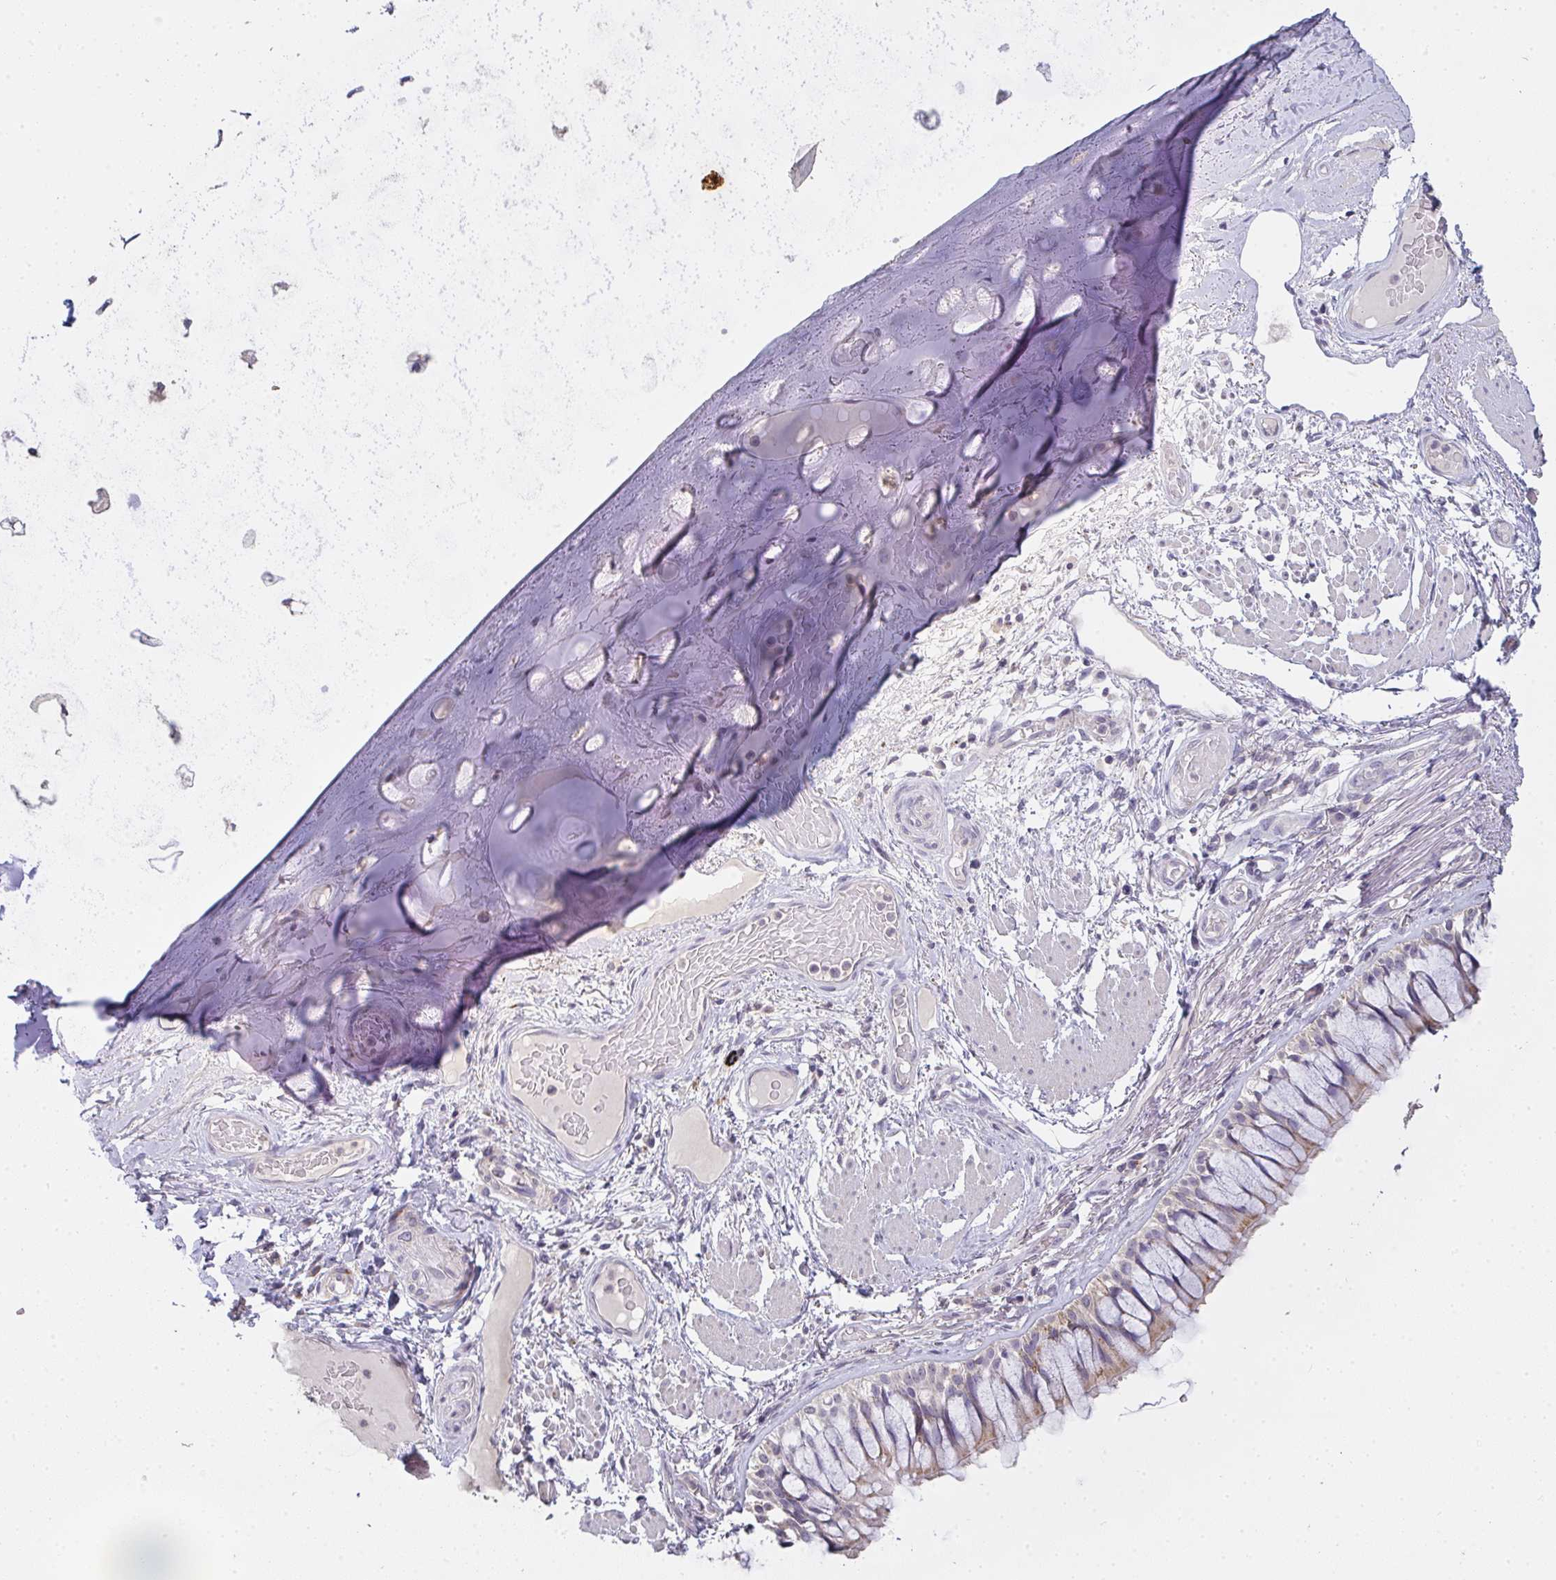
{"staining": {"intensity": "weak", "quantity": "<25%", "location": "cytoplasmic/membranous"}, "tissue": "soft tissue", "cell_type": "Chondrocytes", "image_type": "normal", "snomed": [{"axis": "morphology", "description": "Normal tissue, NOS"}, {"axis": "topography", "description": "Cartilage tissue"}, {"axis": "topography", "description": "Bronchus"}], "caption": "Immunohistochemistry (IHC) photomicrograph of unremarkable soft tissue: soft tissue stained with DAB (3,3'-diaminobenzidine) displays no significant protein expression in chondrocytes. (DAB immunohistochemistry visualized using brightfield microscopy, high magnification).", "gene": "TMEM219", "patient": {"sex": "male", "age": 64}}